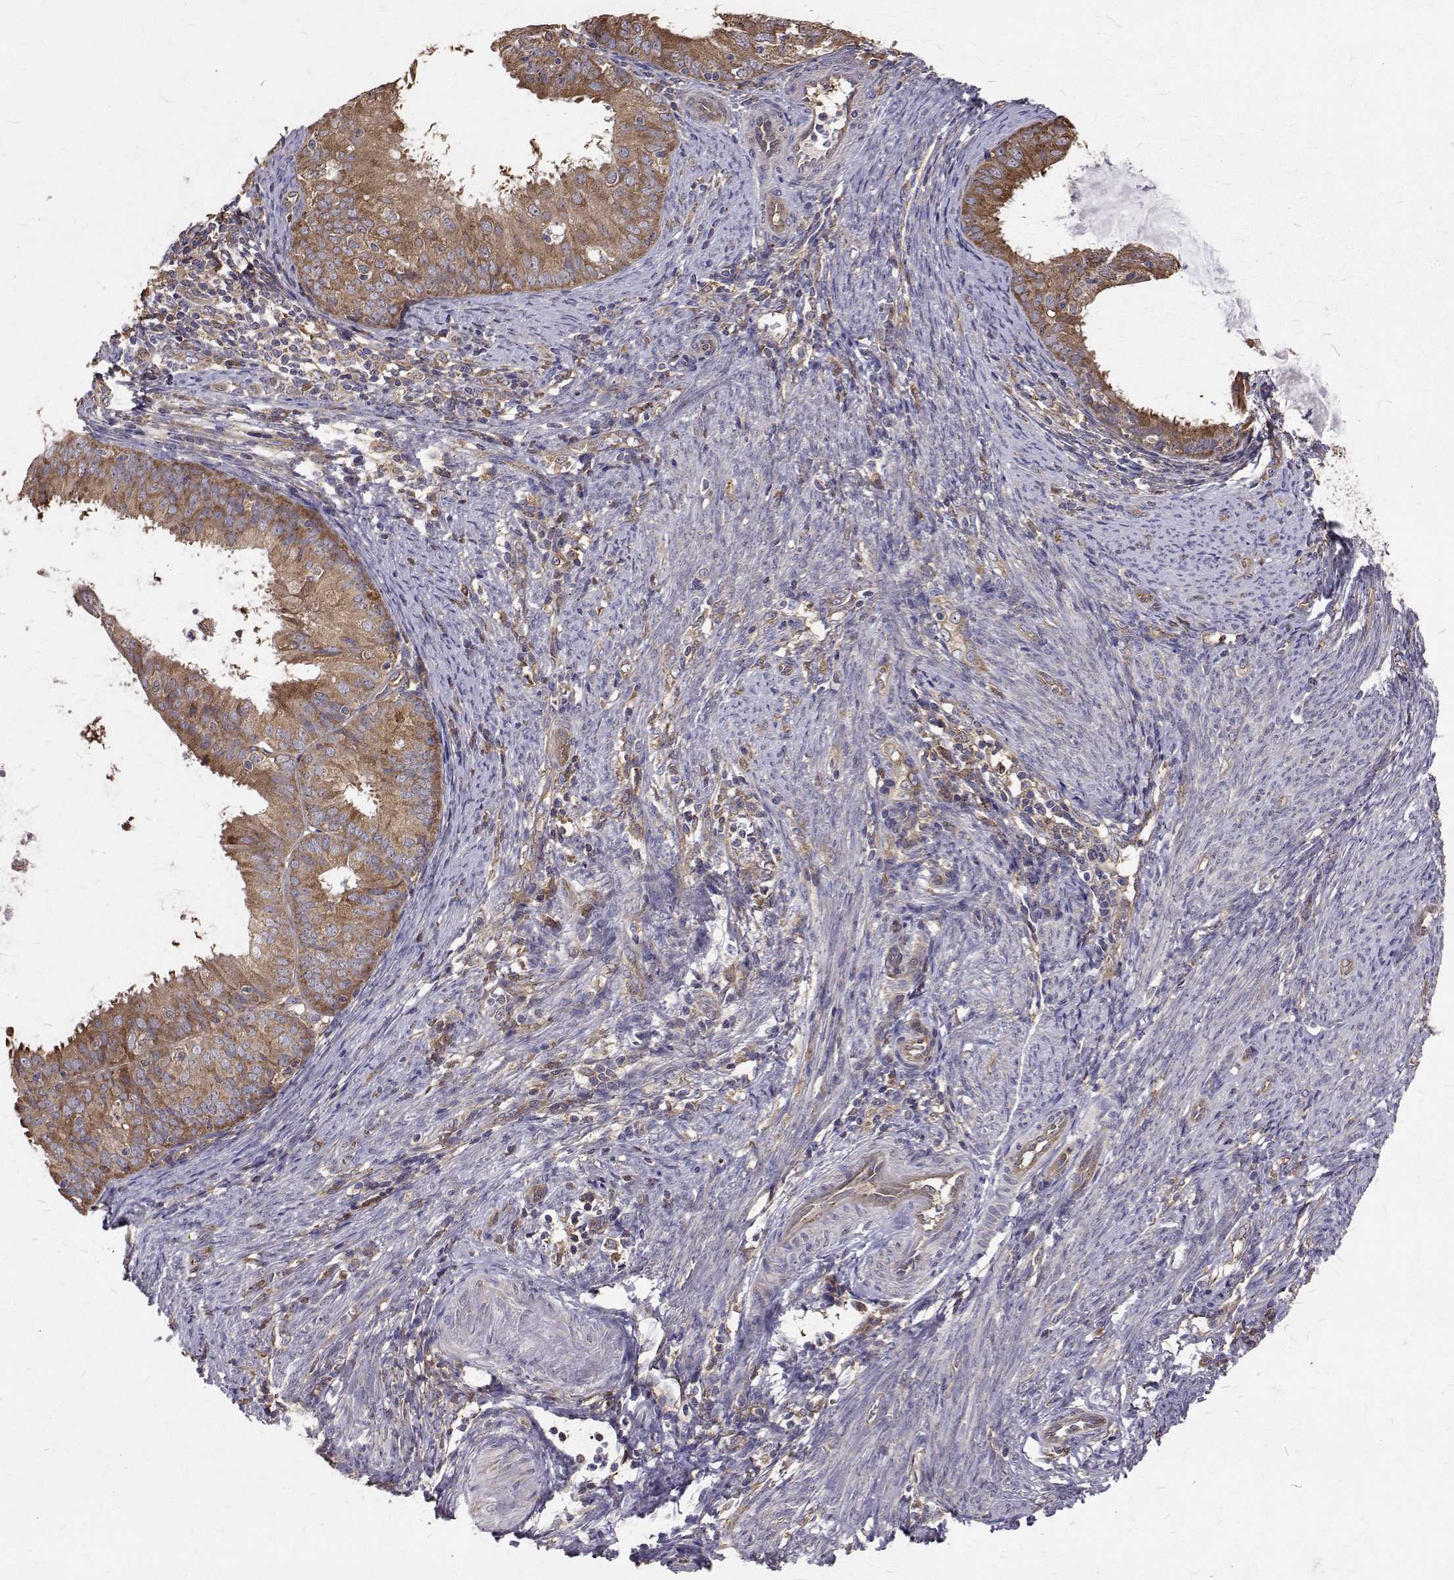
{"staining": {"intensity": "moderate", "quantity": ">75%", "location": "cytoplasmic/membranous"}, "tissue": "endometrial cancer", "cell_type": "Tumor cells", "image_type": "cancer", "snomed": [{"axis": "morphology", "description": "Adenocarcinoma, NOS"}, {"axis": "topography", "description": "Endometrium"}], "caption": "A brown stain highlights moderate cytoplasmic/membranous staining of a protein in adenocarcinoma (endometrial) tumor cells. The protein is shown in brown color, while the nuclei are stained blue.", "gene": "FARSB", "patient": {"sex": "female", "age": 57}}